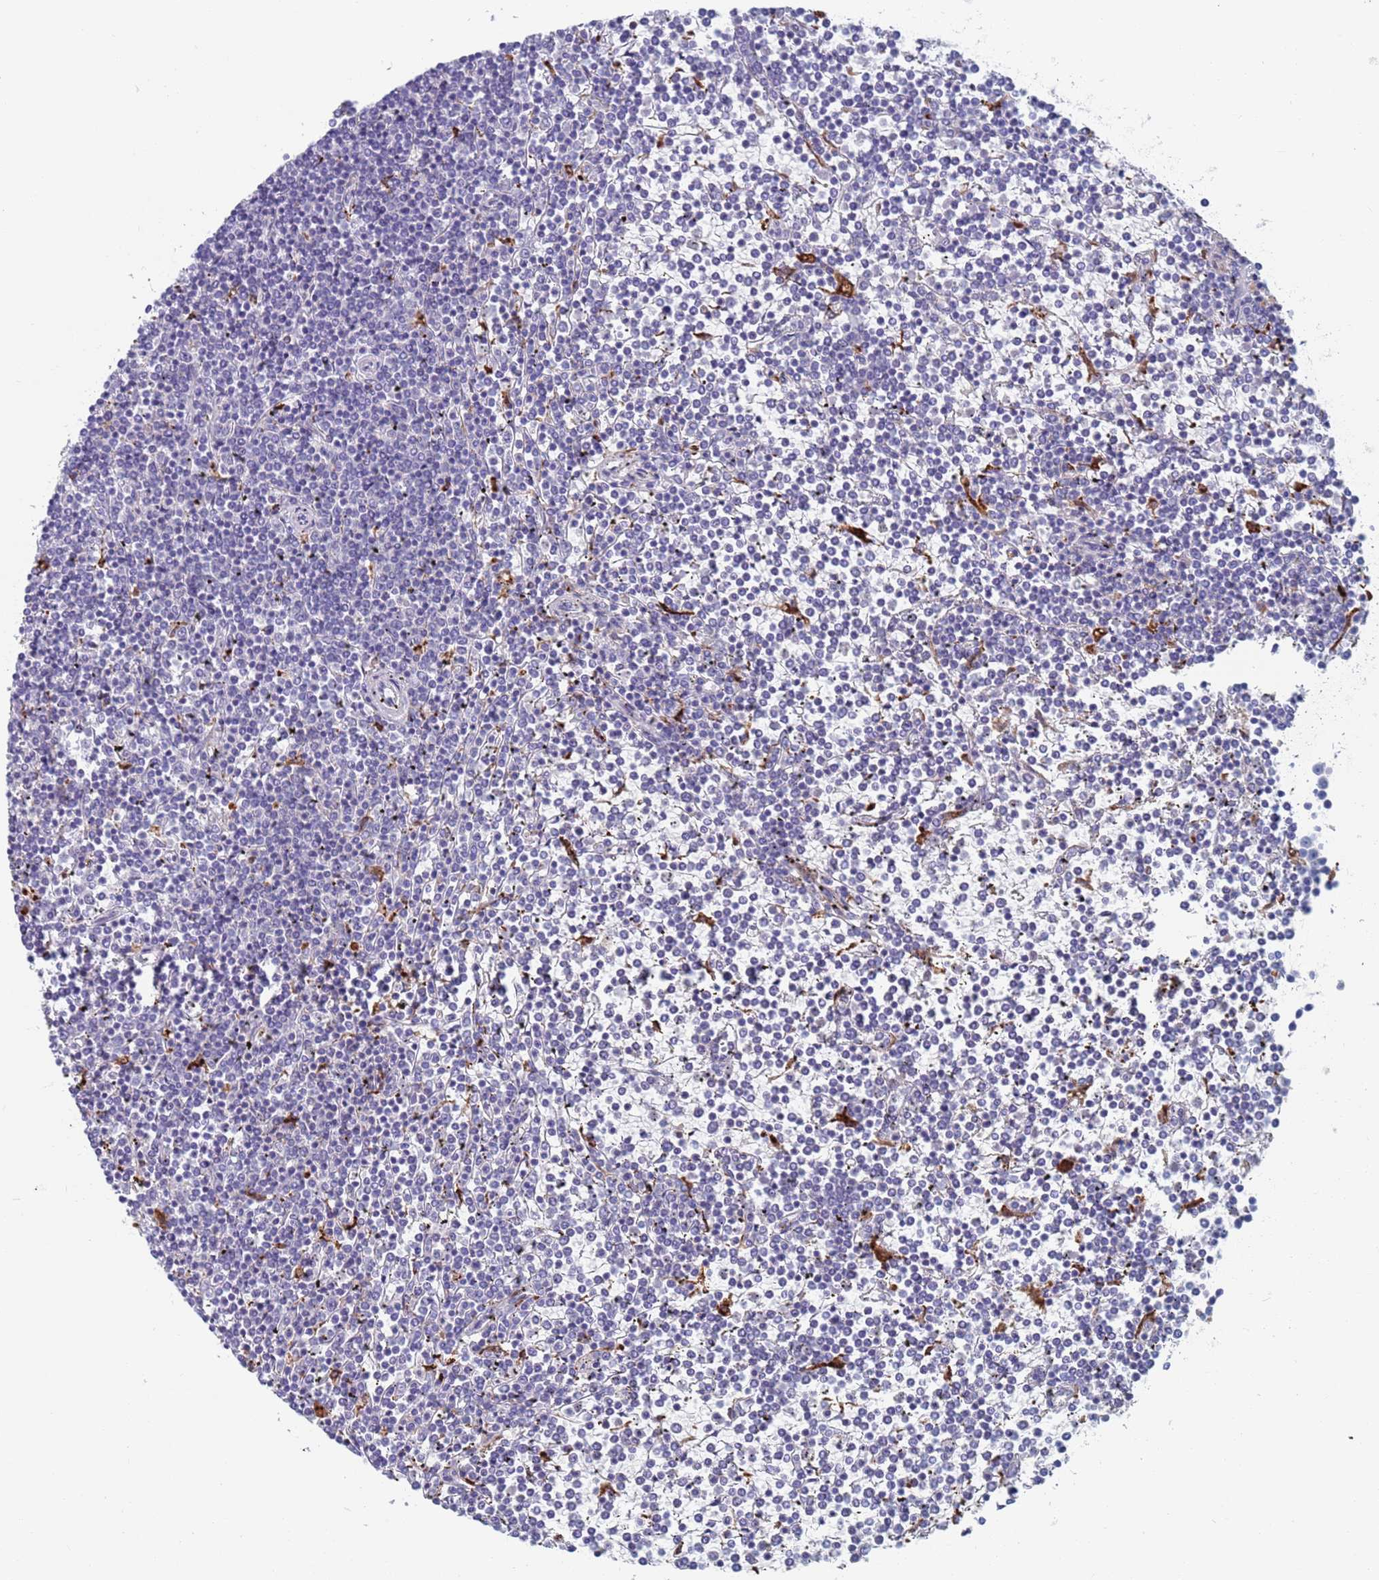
{"staining": {"intensity": "negative", "quantity": "none", "location": "none"}, "tissue": "lymphoma", "cell_type": "Tumor cells", "image_type": "cancer", "snomed": [{"axis": "morphology", "description": "Malignant lymphoma, non-Hodgkin's type, Low grade"}, {"axis": "topography", "description": "Spleen"}], "caption": "High power microscopy histopathology image of an IHC photomicrograph of lymphoma, revealing no significant expression in tumor cells.", "gene": "FUCA1", "patient": {"sex": "female", "age": 19}}